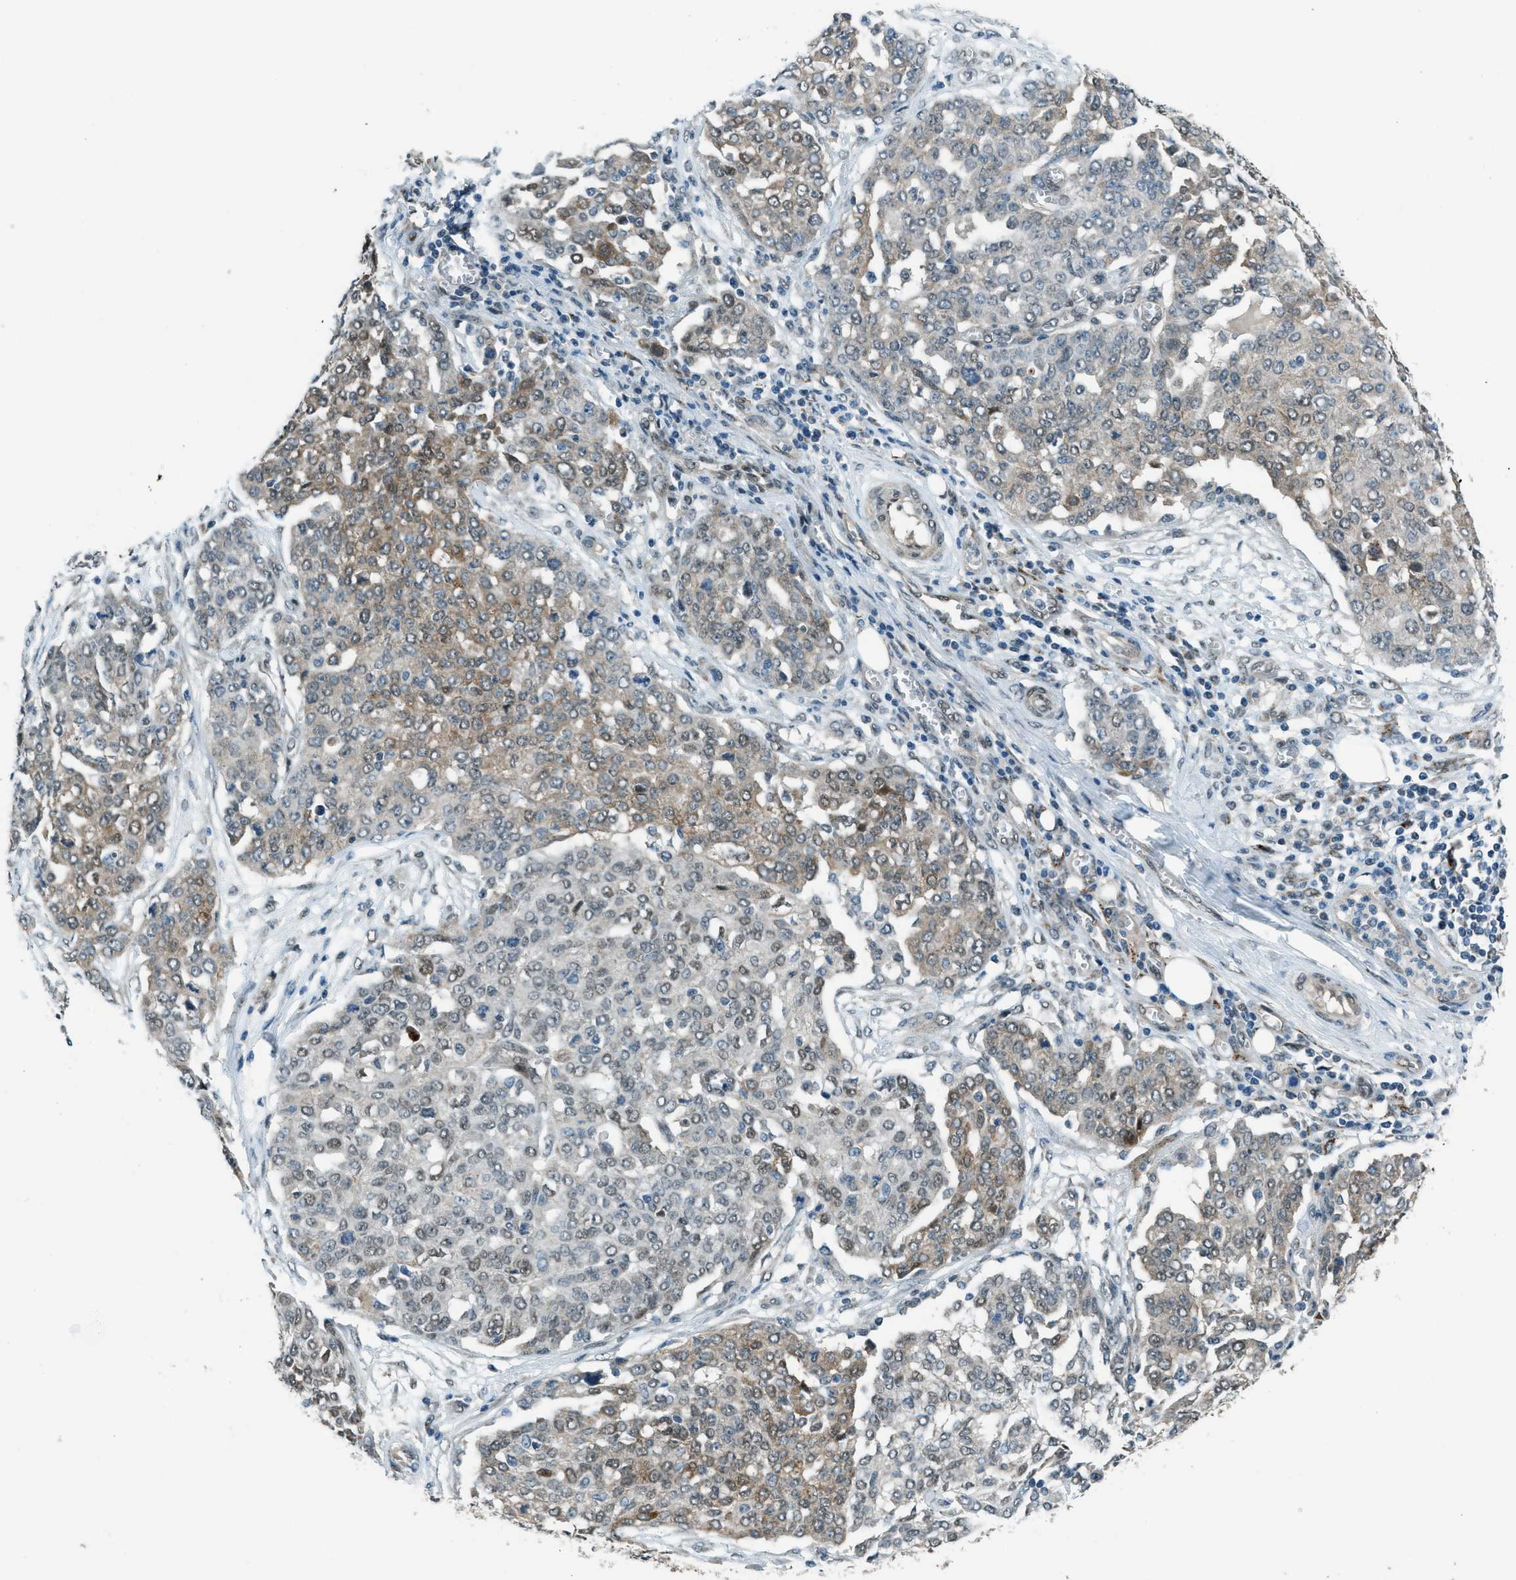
{"staining": {"intensity": "weak", "quantity": "<25%", "location": "cytoplasmic/membranous,nuclear"}, "tissue": "ovarian cancer", "cell_type": "Tumor cells", "image_type": "cancer", "snomed": [{"axis": "morphology", "description": "Cystadenocarcinoma, serous, NOS"}, {"axis": "topography", "description": "Soft tissue"}, {"axis": "topography", "description": "Ovary"}], "caption": "A histopathology image of serous cystadenocarcinoma (ovarian) stained for a protein reveals no brown staining in tumor cells.", "gene": "NPEPL1", "patient": {"sex": "female", "age": 57}}